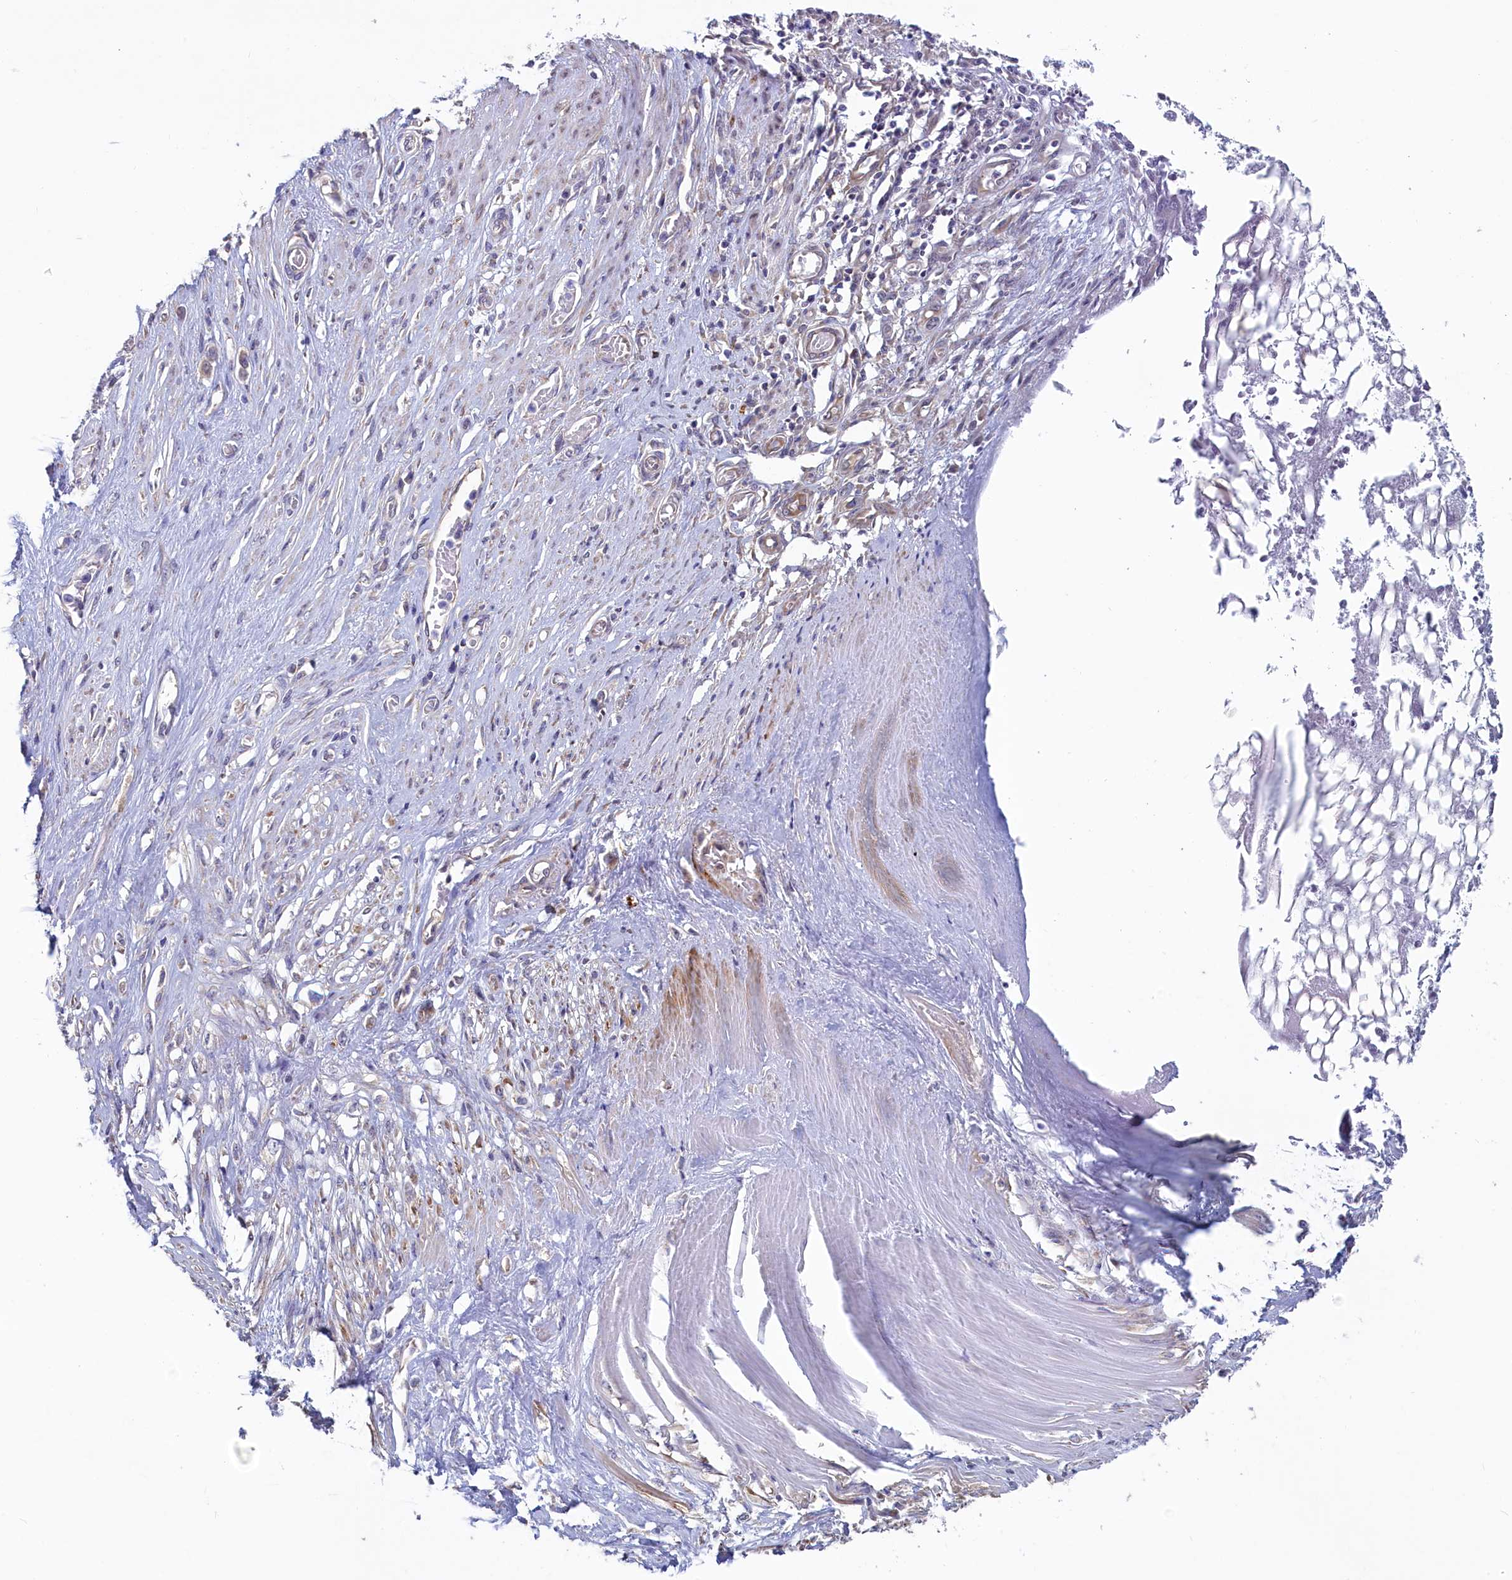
{"staining": {"intensity": "moderate", "quantity": "25%-75%", "location": "cytoplasmic/membranous"}, "tissue": "stomach cancer", "cell_type": "Tumor cells", "image_type": "cancer", "snomed": [{"axis": "morphology", "description": "Adenocarcinoma, NOS"}, {"axis": "morphology", "description": "Adenocarcinoma, High grade"}, {"axis": "topography", "description": "Stomach, upper"}, {"axis": "topography", "description": "Stomach, lower"}], "caption": "An immunohistochemistry (IHC) image of tumor tissue is shown. Protein staining in brown shows moderate cytoplasmic/membranous positivity in adenocarcinoma (high-grade) (stomach) within tumor cells.", "gene": "SPATA2L", "patient": {"sex": "female", "age": 65}}